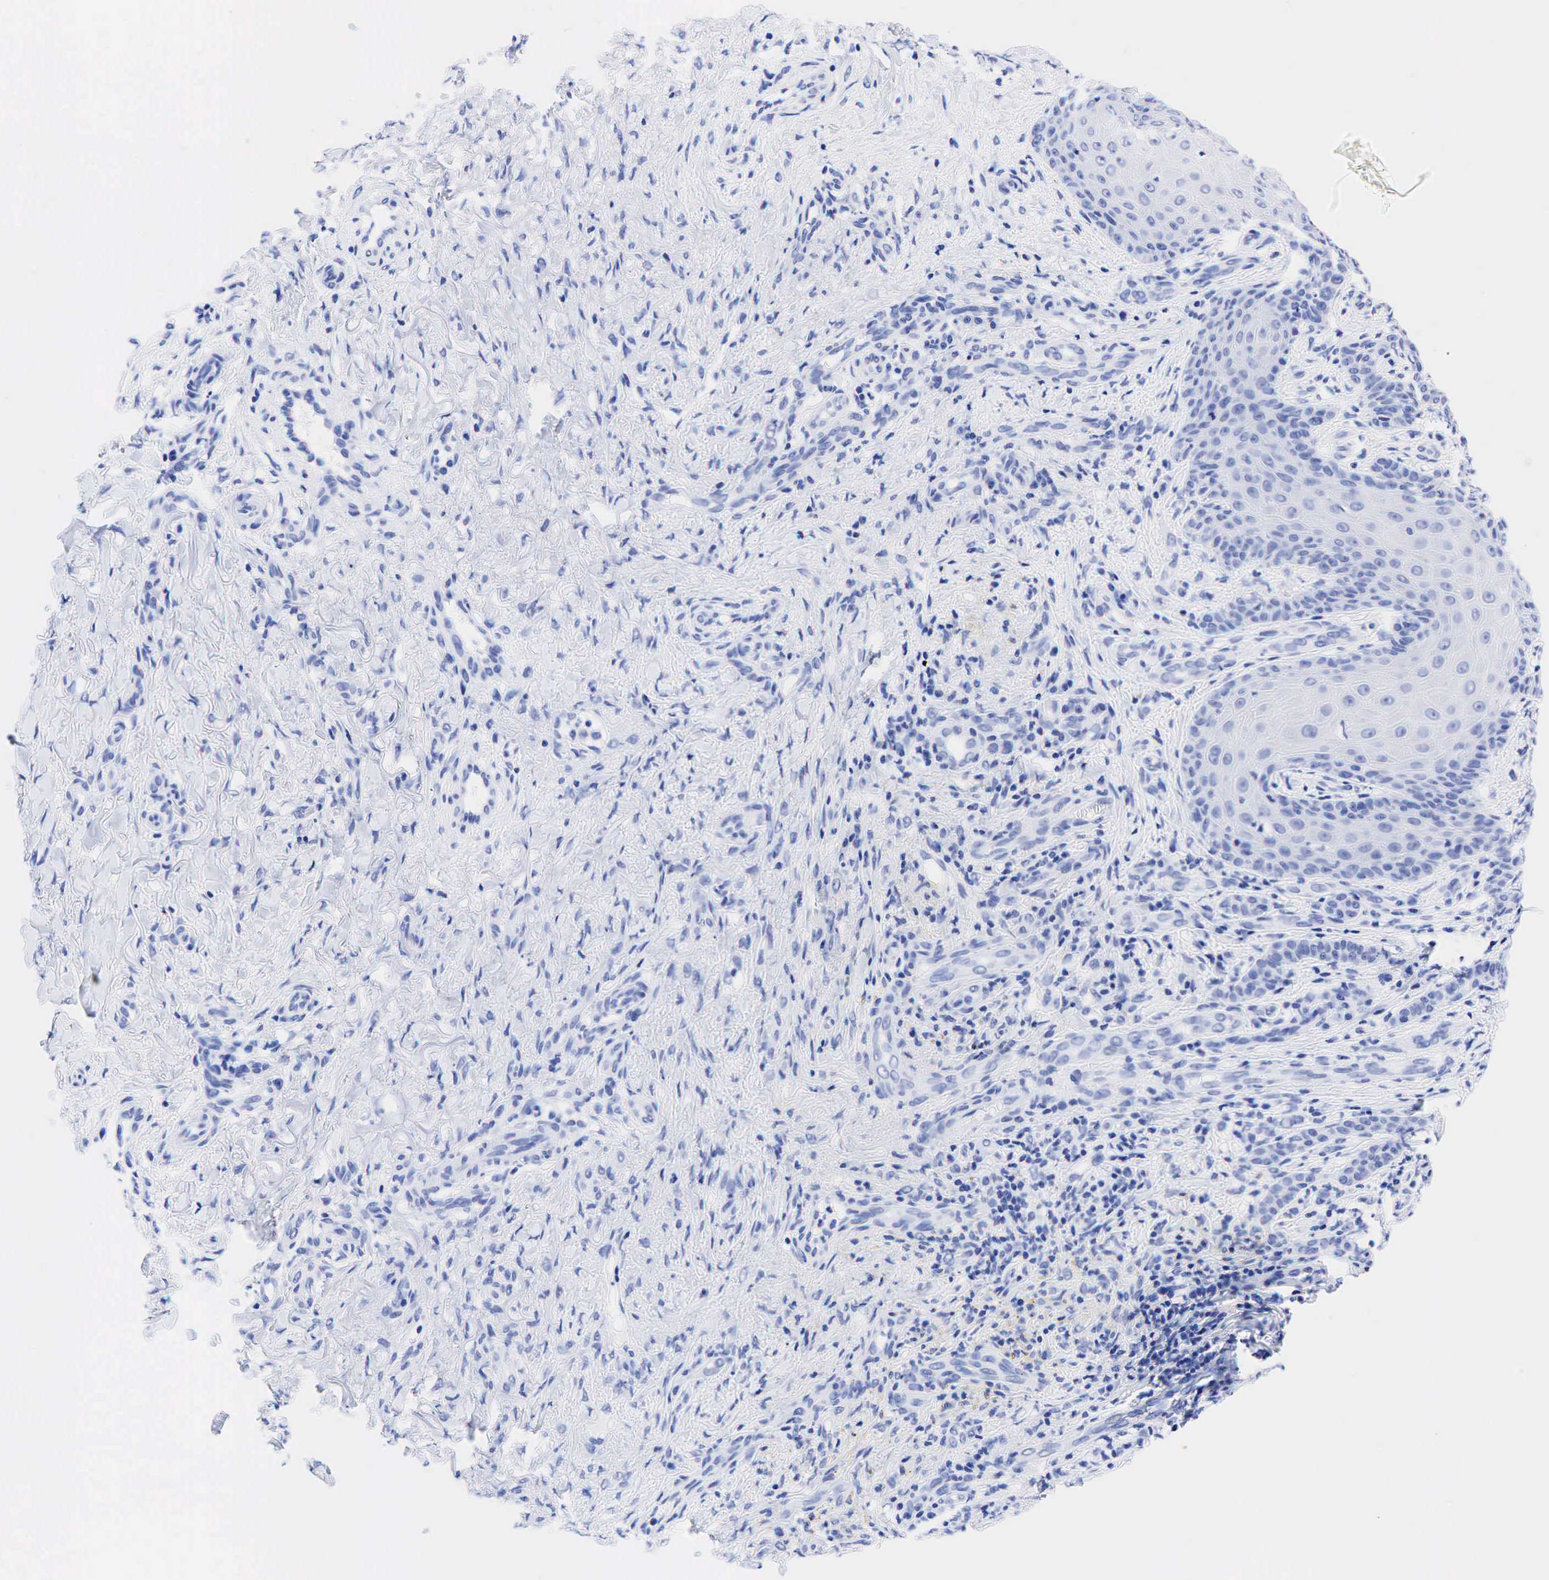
{"staining": {"intensity": "negative", "quantity": "none", "location": "none"}, "tissue": "skin cancer", "cell_type": "Tumor cells", "image_type": "cancer", "snomed": [{"axis": "morphology", "description": "Normal tissue, NOS"}, {"axis": "morphology", "description": "Basal cell carcinoma"}, {"axis": "topography", "description": "Skin"}], "caption": "The histopathology image displays no staining of tumor cells in basal cell carcinoma (skin).", "gene": "KRT18", "patient": {"sex": "male", "age": 81}}